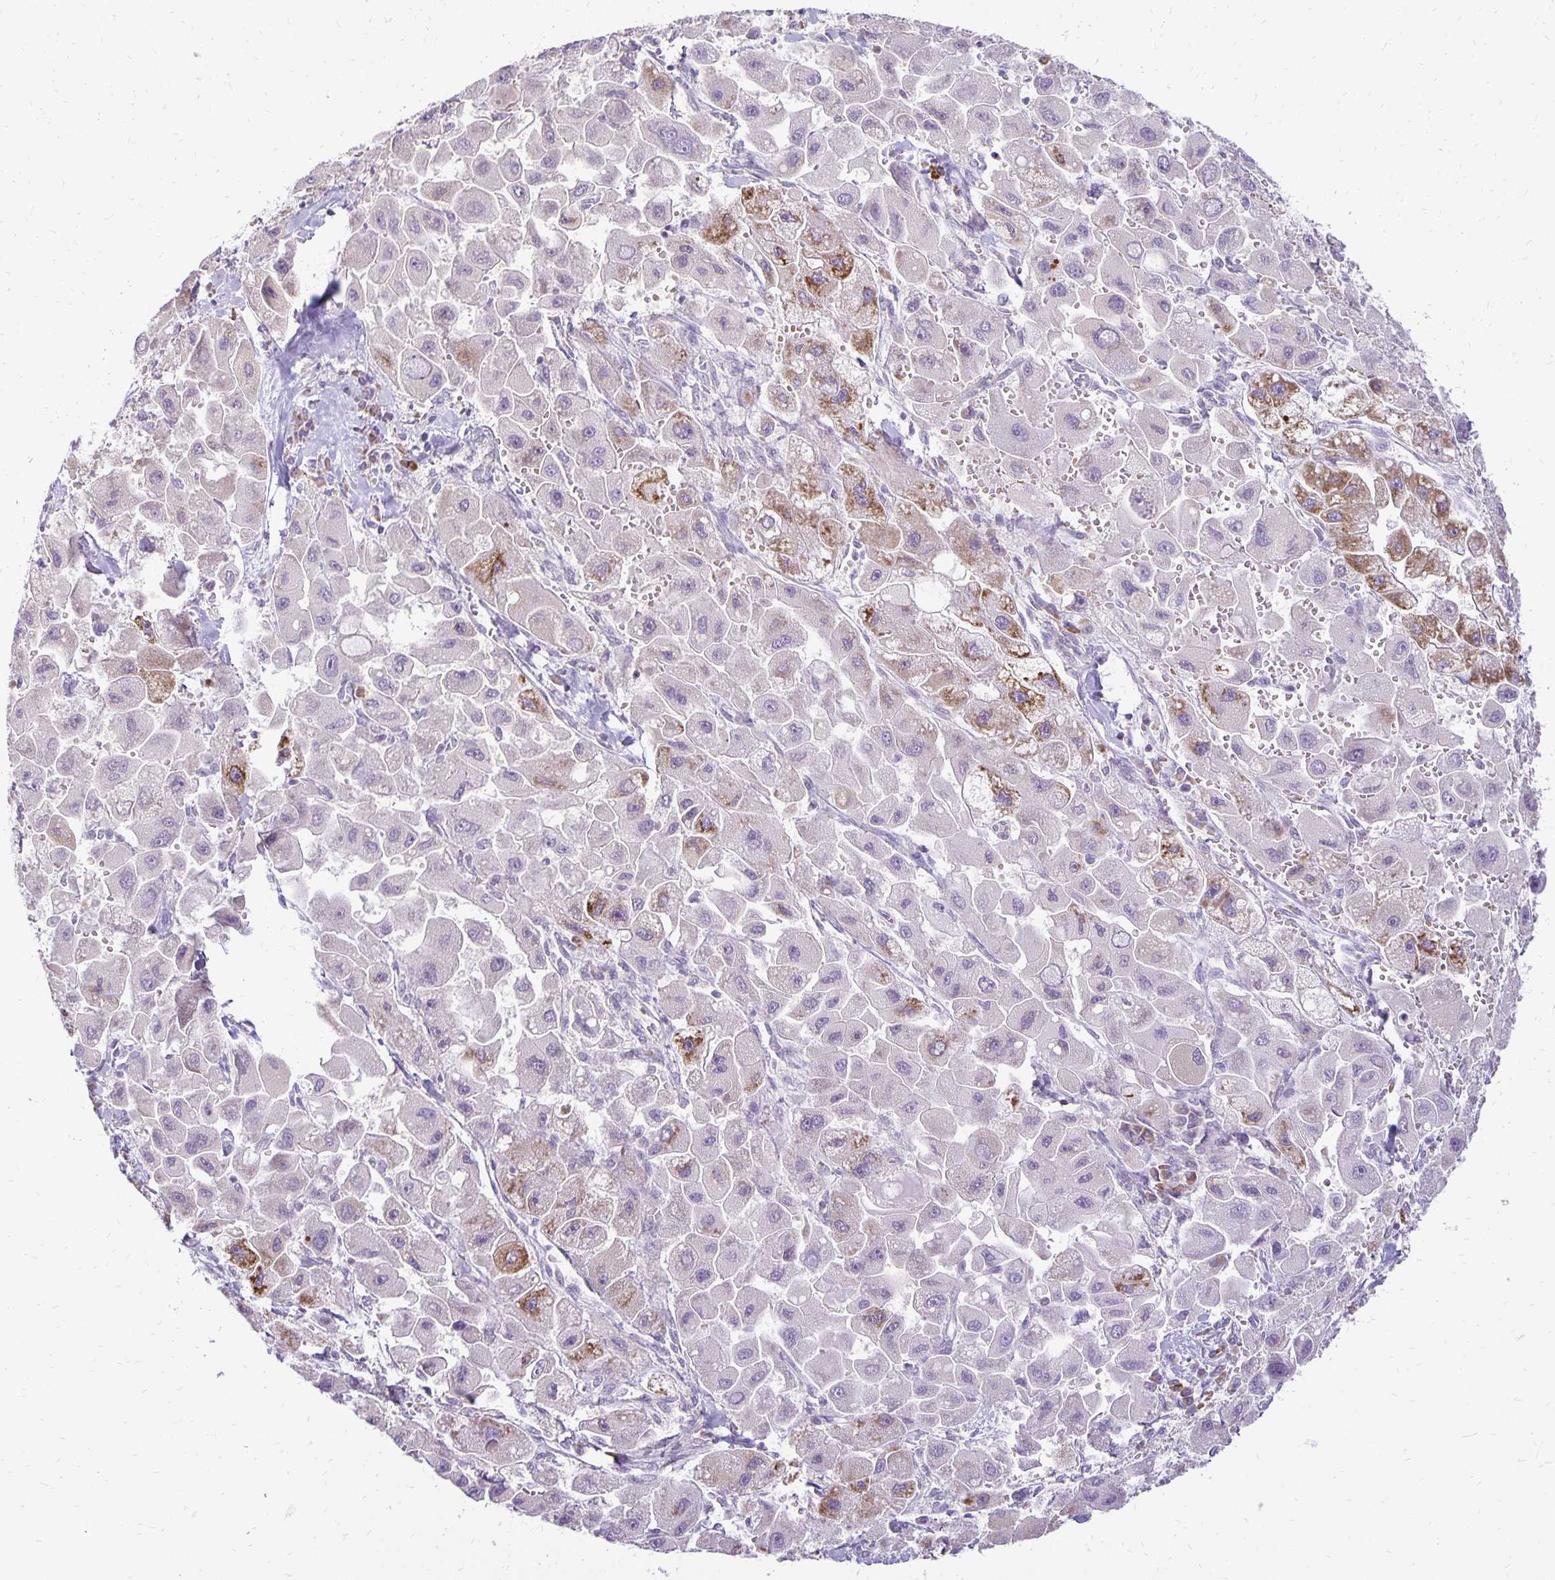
{"staining": {"intensity": "moderate", "quantity": "<25%", "location": "cytoplasmic/membranous"}, "tissue": "liver cancer", "cell_type": "Tumor cells", "image_type": "cancer", "snomed": [{"axis": "morphology", "description": "Carcinoma, Hepatocellular, NOS"}, {"axis": "topography", "description": "Liver"}], "caption": "High-power microscopy captured an immunohistochemistry image of liver cancer (hepatocellular carcinoma), revealing moderate cytoplasmic/membranous staining in about <25% of tumor cells.", "gene": "FN3K", "patient": {"sex": "male", "age": 24}}